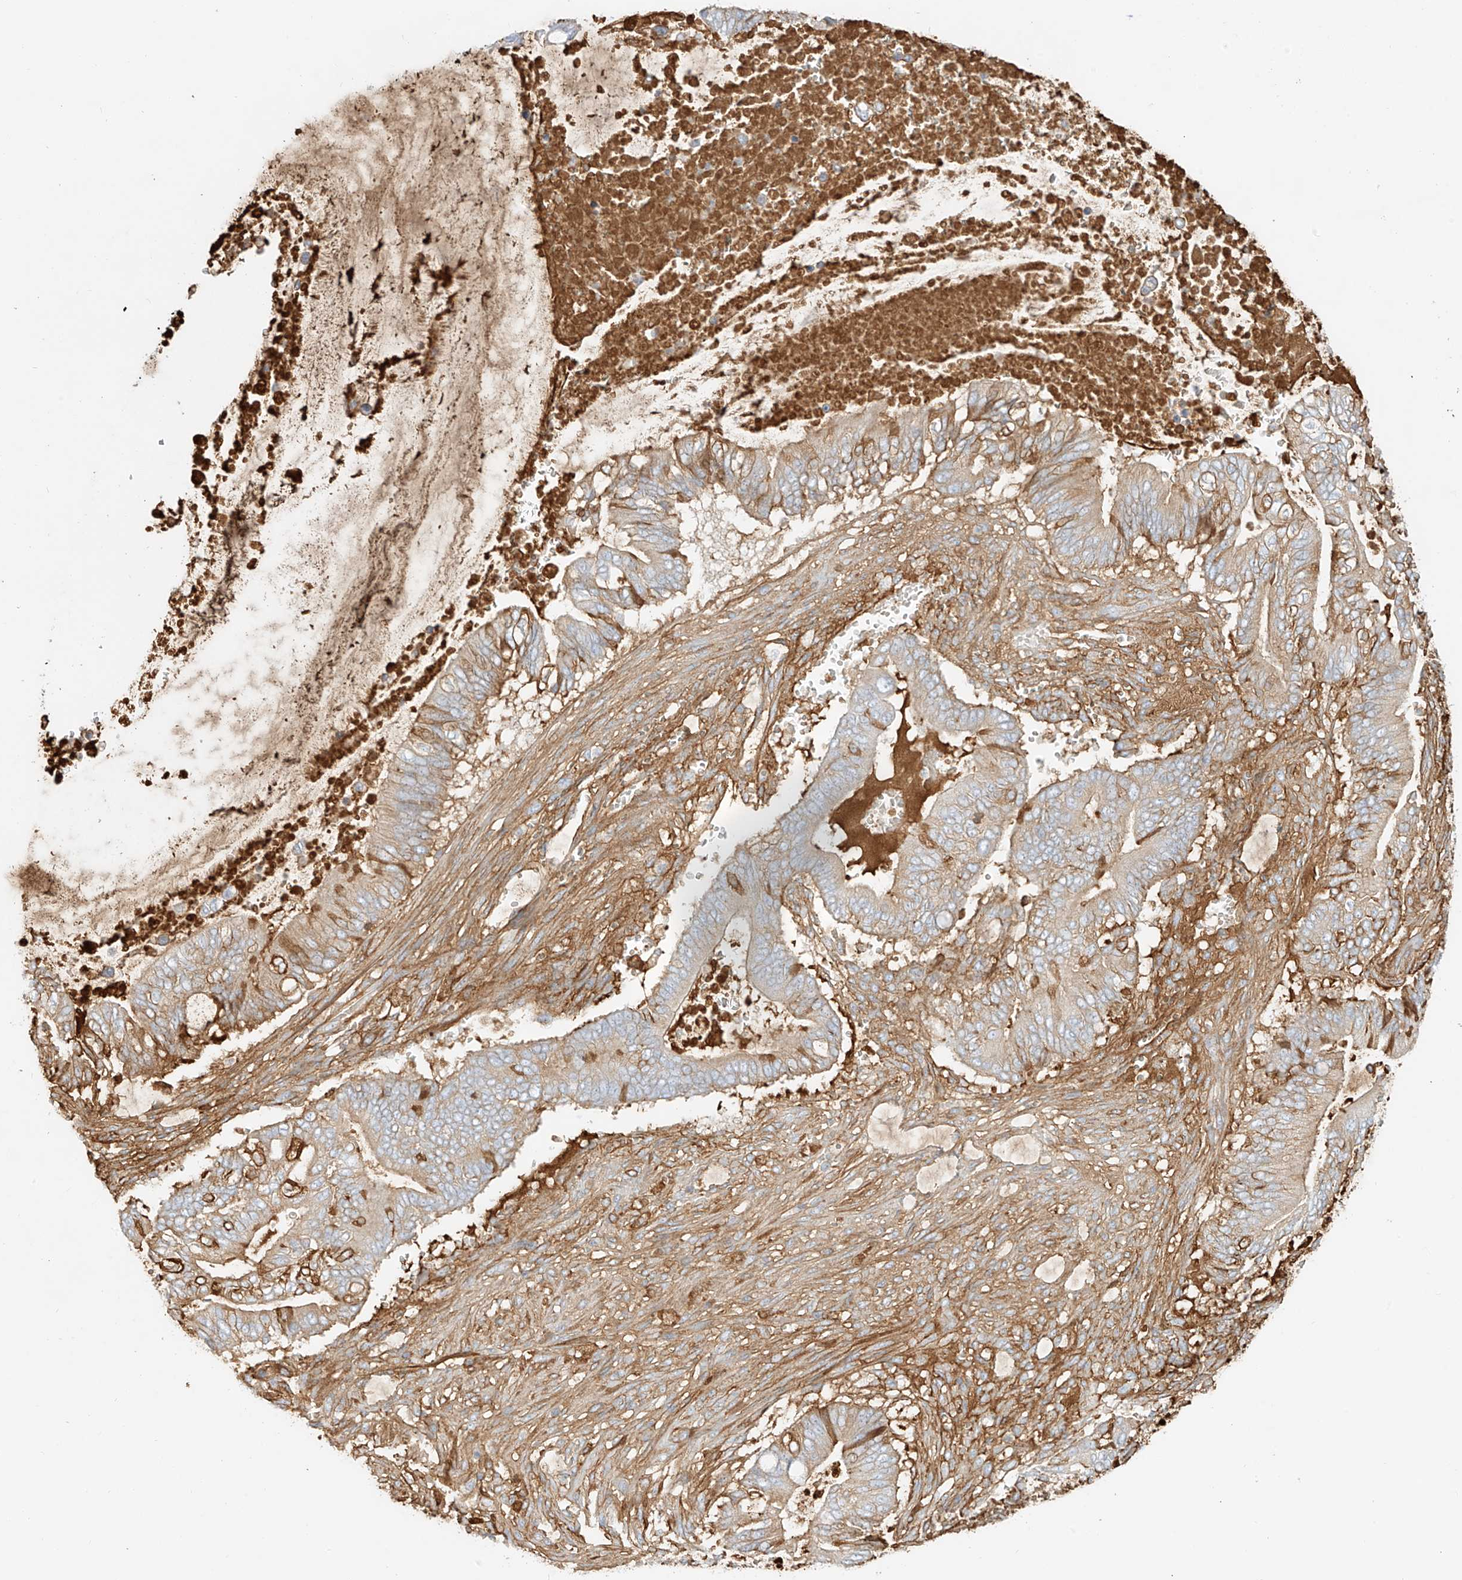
{"staining": {"intensity": "weak", "quantity": "<25%", "location": "cytoplasmic/membranous"}, "tissue": "pancreatic cancer", "cell_type": "Tumor cells", "image_type": "cancer", "snomed": [{"axis": "morphology", "description": "Adenocarcinoma, NOS"}, {"axis": "topography", "description": "Pancreas"}], "caption": "This is a image of immunohistochemistry staining of pancreatic cancer, which shows no staining in tumor cells. (Brightfield microscopy of DAB (3,3'-diaminobenzidine) immunohistochemistry at high magnification).", "gene": "OCSTAMP", "patient": {"sex": "male", "age": 68}}